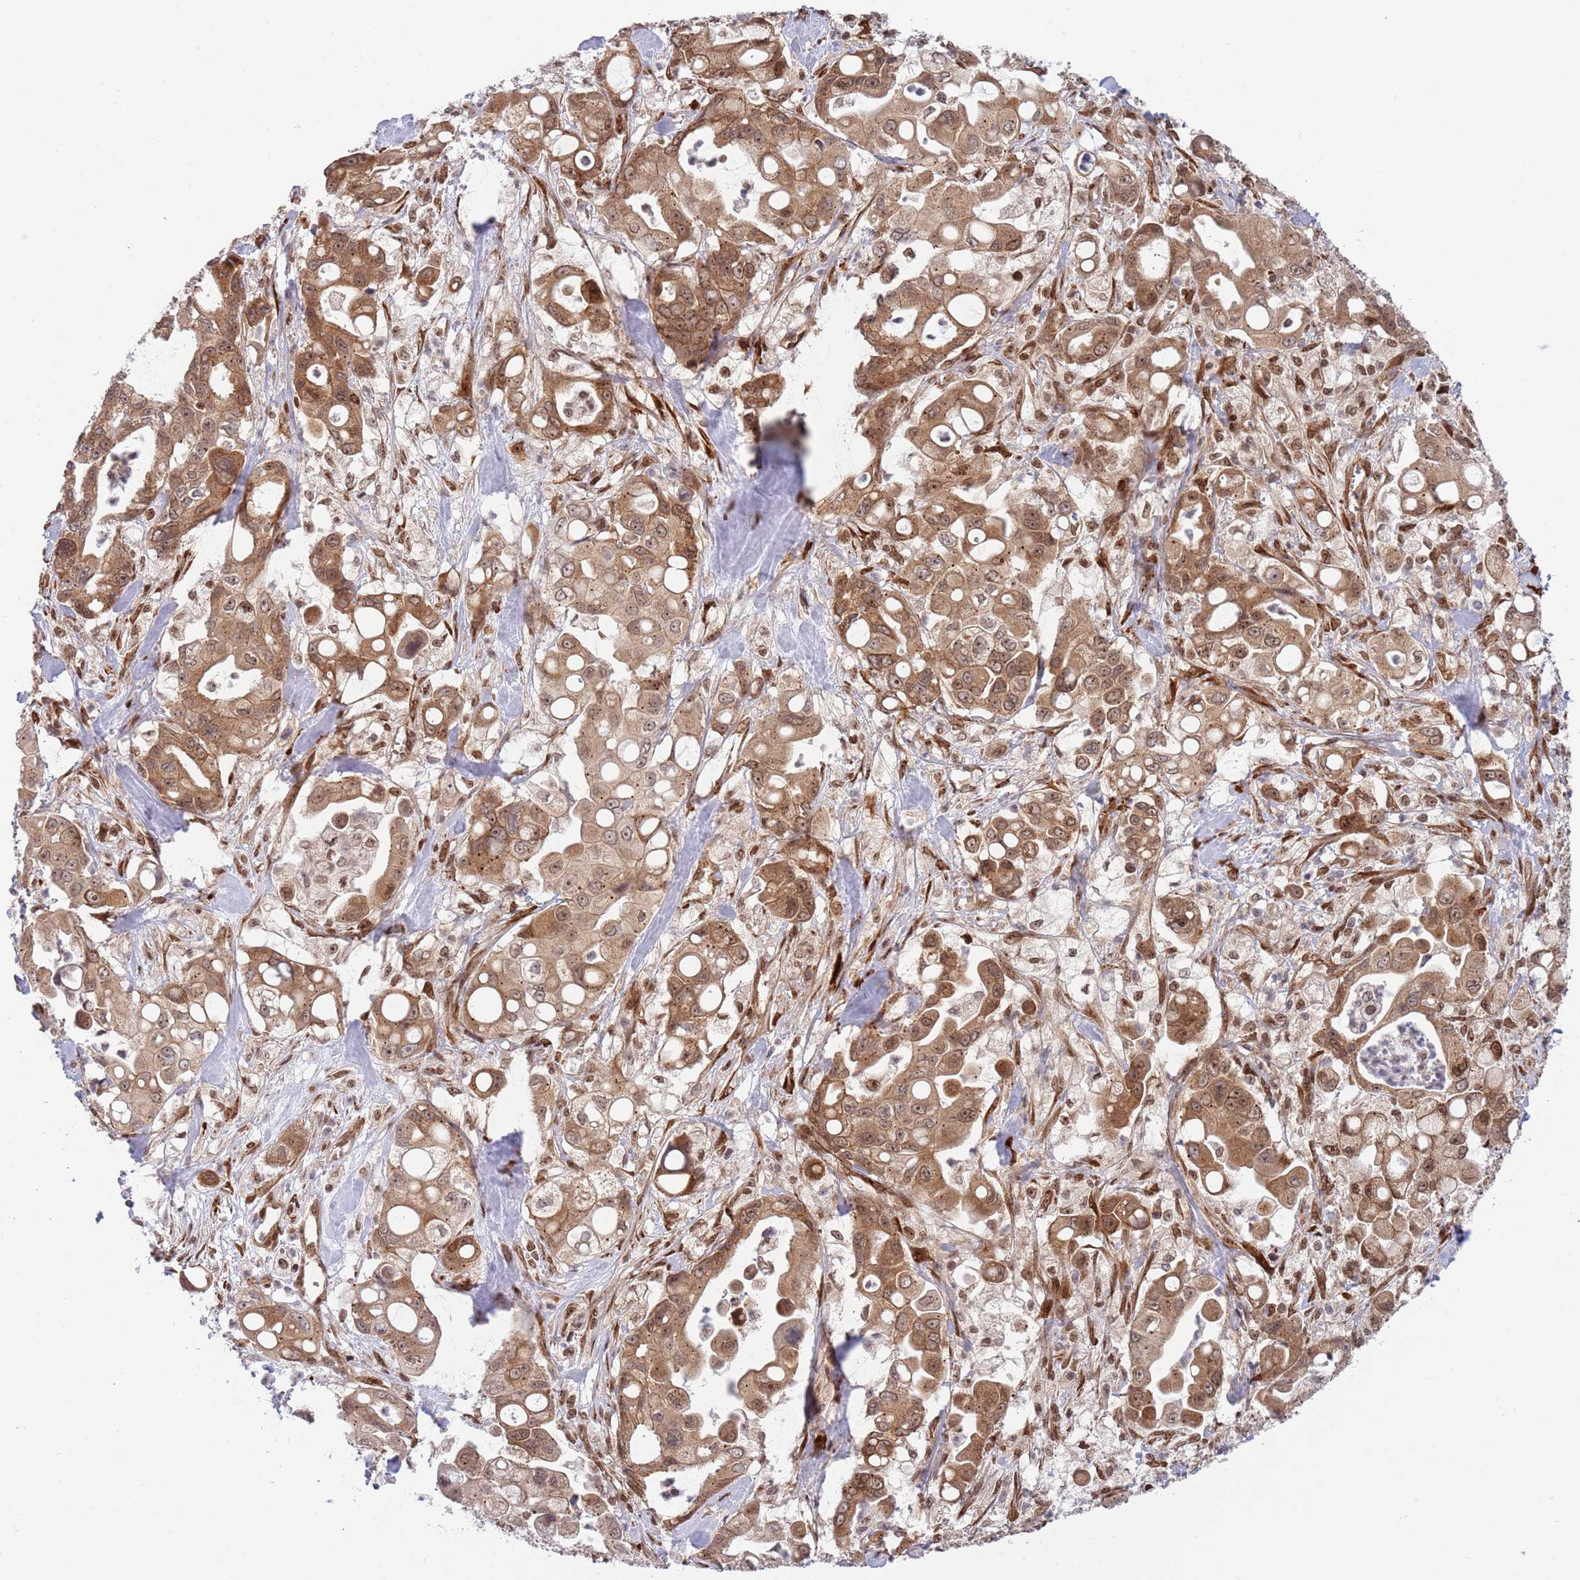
{"staining": {"intensity": "moderate", "quantity": ">75%", "location": "cytoplasmic/membranous,nuclear"}, "tissue": "pancreatic cancer", "cell_type": "Tumor cells", "image_type": "cancer", "snomed": [{"axis": "morphology", "description": "Adenocarcinoma, NOS"}, {"axis": "topography", "description": "Pancreas"}], "caption": "Immunohistochemistry photomicrograph of neoplastic tissue: human pancreatic adenocarcinoma stained using immunohistochemistry shows medium levels of moderate protein expression localized specifically in the cytoplasmic/membranous and nuclear of tumor cells, appearing as a cytoplasmic/membranous and nuclear brown color.", "gene": "TBX10", "patient": {"sex": "male", "age": 68}}